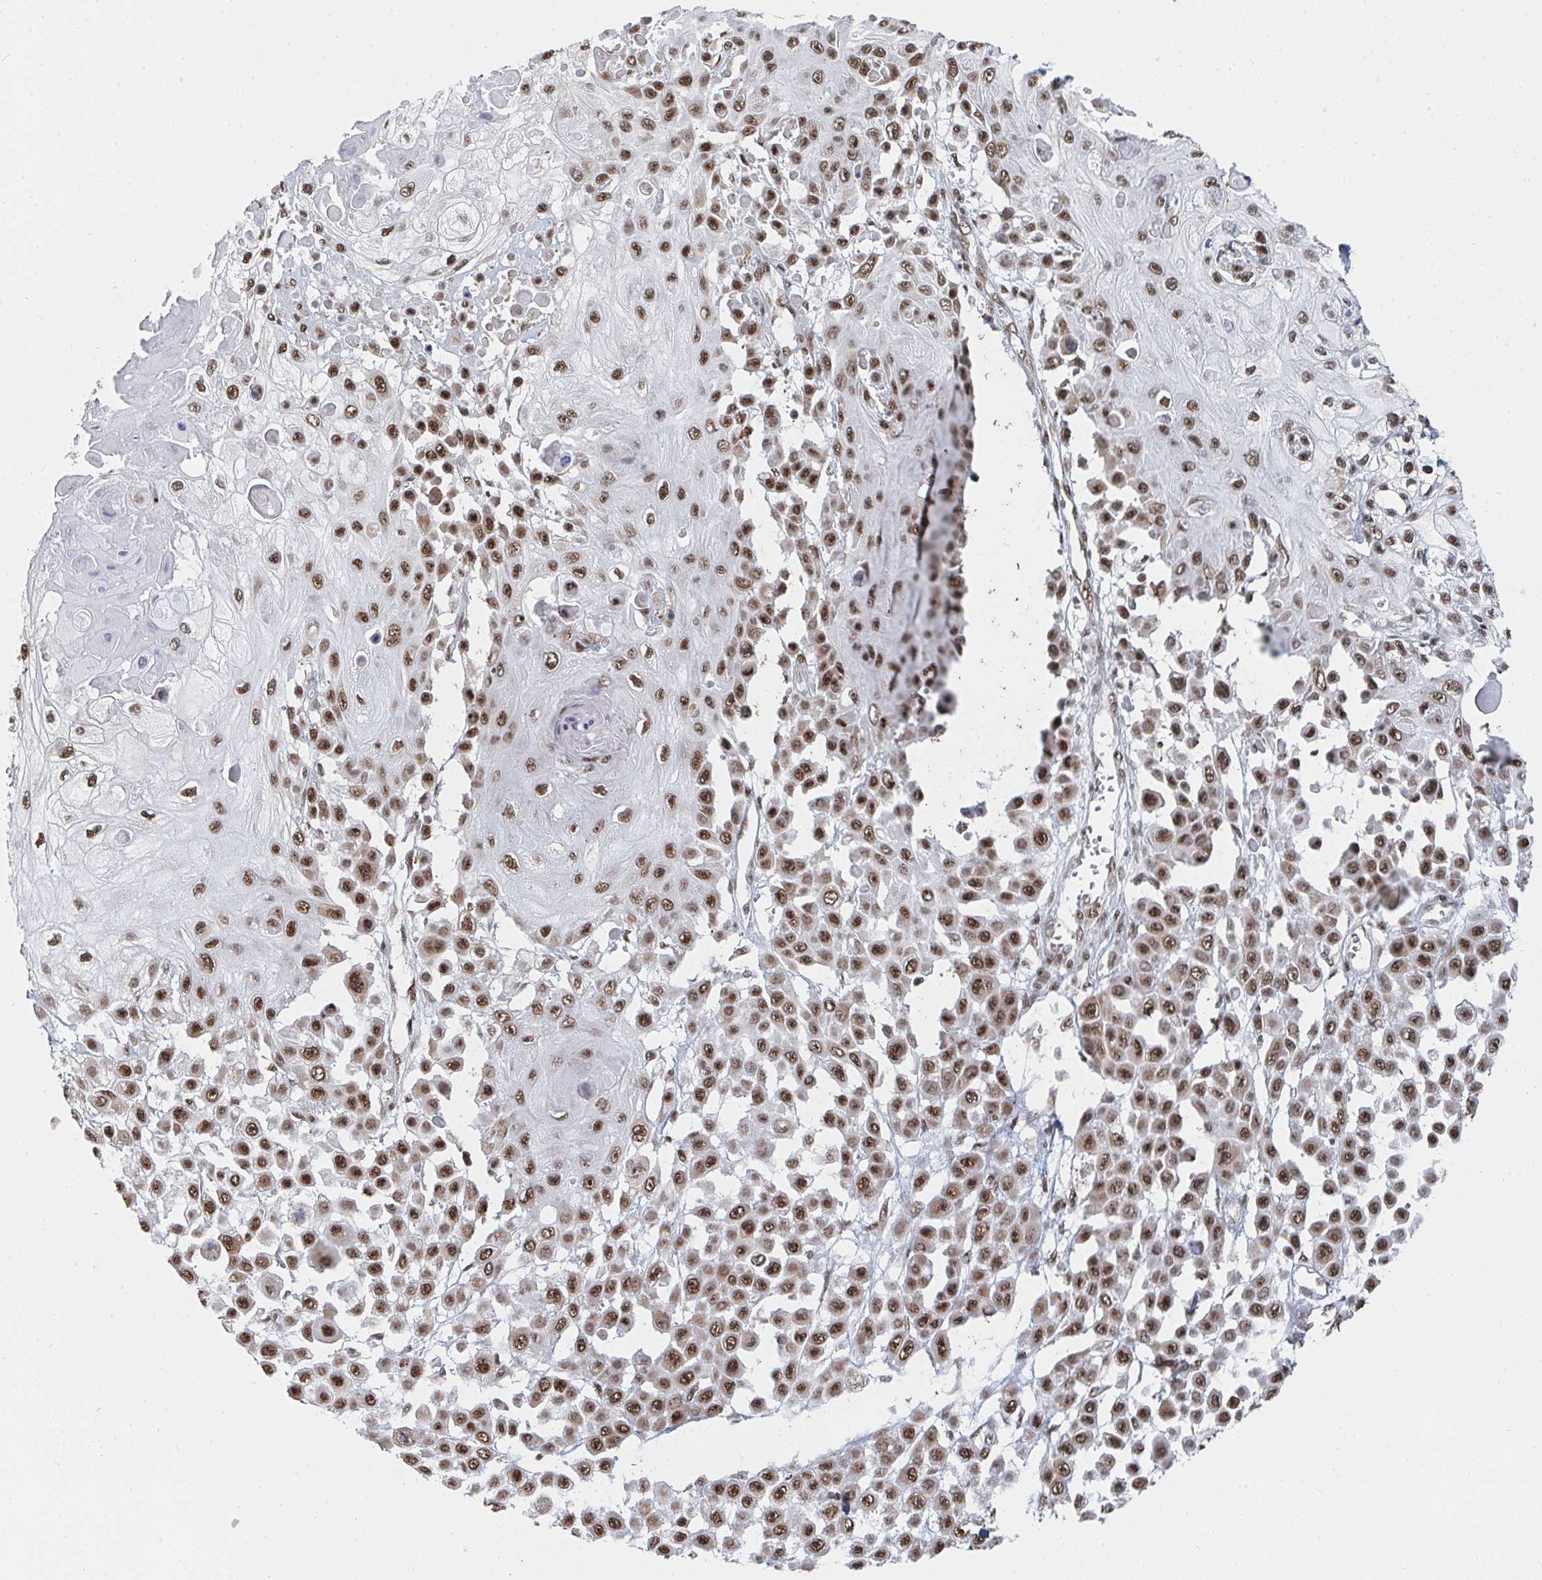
{"staining": {"intensity": "moderate", "quantity": ">75%", "location": "nuclear"}, "tissue": "skin cancer", "cell_type": "Tumor cells", "image_type": "cancer", "snomed": [{"axis": "morphology", "description": "Squamous cell carcinoma, NOS"}, {"axis": "topography", "description": "Skin"}], "caption": "The photomicrograph reveals staining of squamous cell carcinoma (skin), revealing moderate nuclear protein expression (brown color) within tumor cells.", "gene": "MBNL1", "patient": {"sex": "male", "age": 67}}